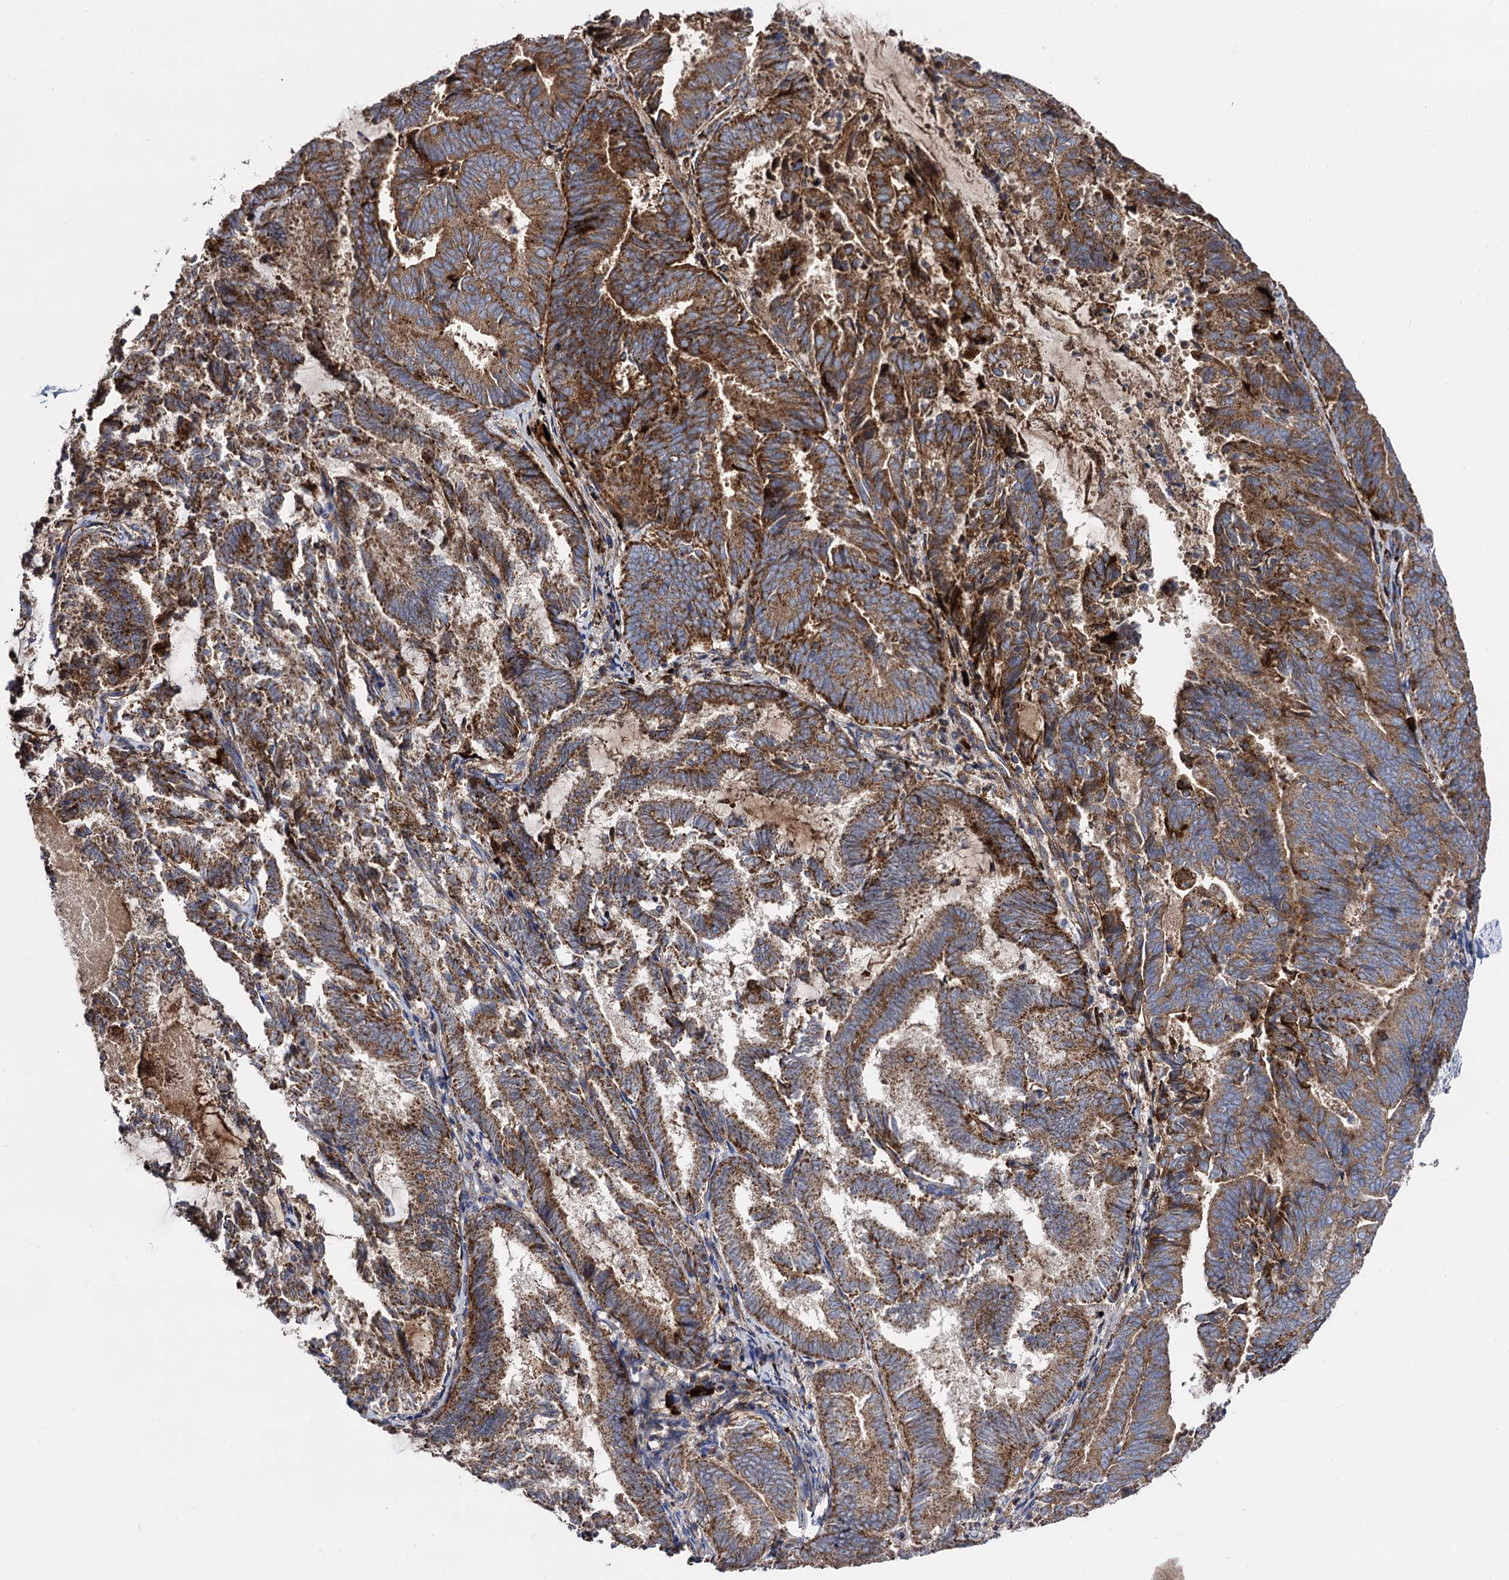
{"staining": {"intensity": "strong", "quantity": ">75%", "location": "cytoplasmic/membranous"}, "tissue": "endometrial cancer", "cell_type": "Tumor cells", "image_type": "cancer", "snomed": [{"axis": "morphology", "description": "Adenocarcinoma, NOS"}, {"axis": "topography", "description": "Endometrium"}], "caption": "Endometrial adenocarcinoma stained with a brown dye exhibits strong cytoplasmic/membranous positive positivity in about >75% of tumor cells.", "gene": "IQCH", "patient": {"sex": "female", "age": 80}}